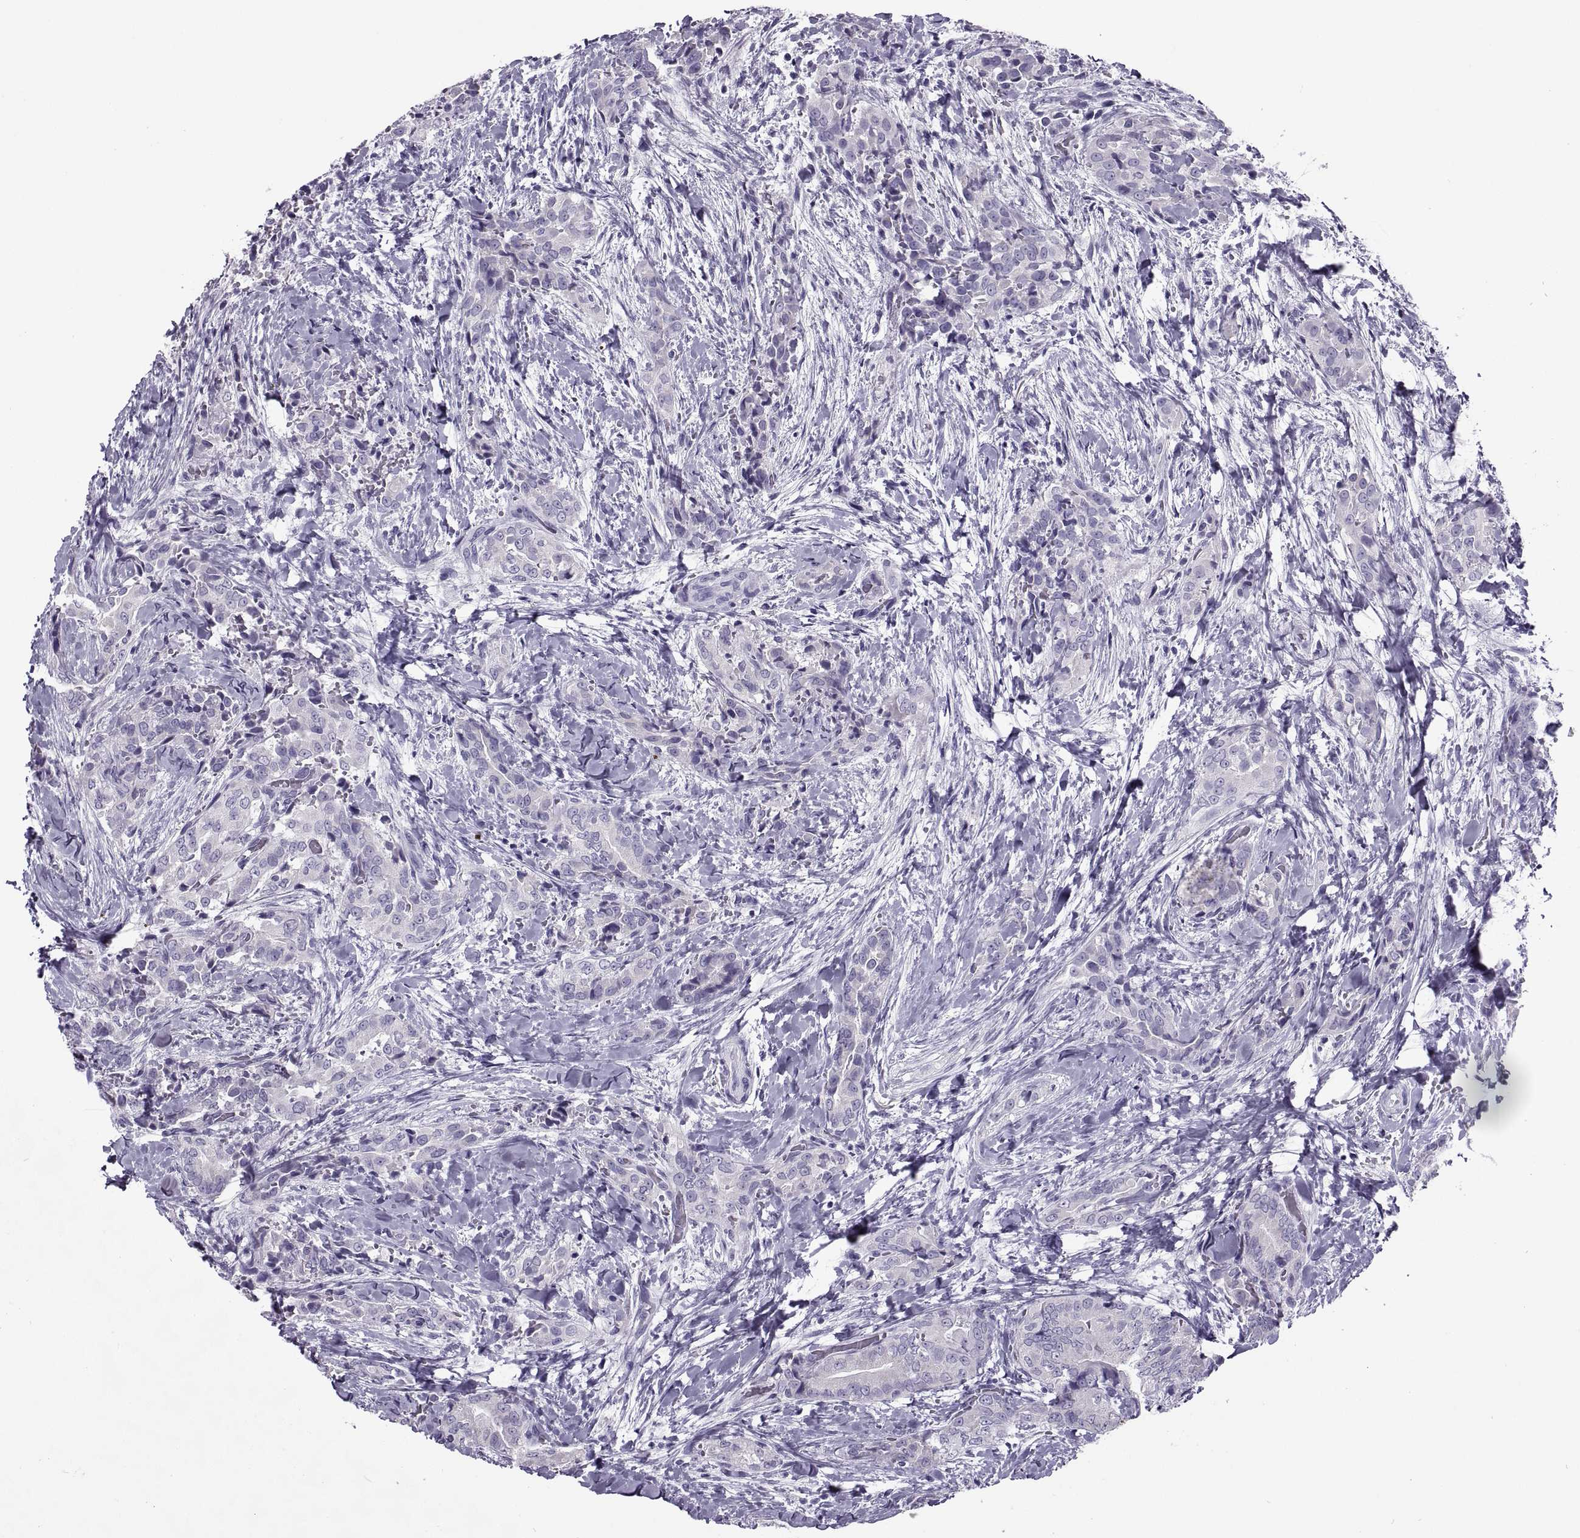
{"staining": {"intensity": "negative", "quantity": "none", "location": "none"}, "tissue": "thyroid cancer", "cell_type": "Tumor cells", "image_type": "cancer", "snomed": [{"axis": "morphology", "description": "Papillary adenocarcinoma, NOS"}, {"axis": "topography", "description": "Thyroid gland"}], "caption": "Human papillary adenocarcinoma (thyroid) stained for a protein using immunohistochemistry (IHC) reveals no expression in tumor cells.", "gene": "RLBP1", "patient": {"sex": "male", "age": 61}}